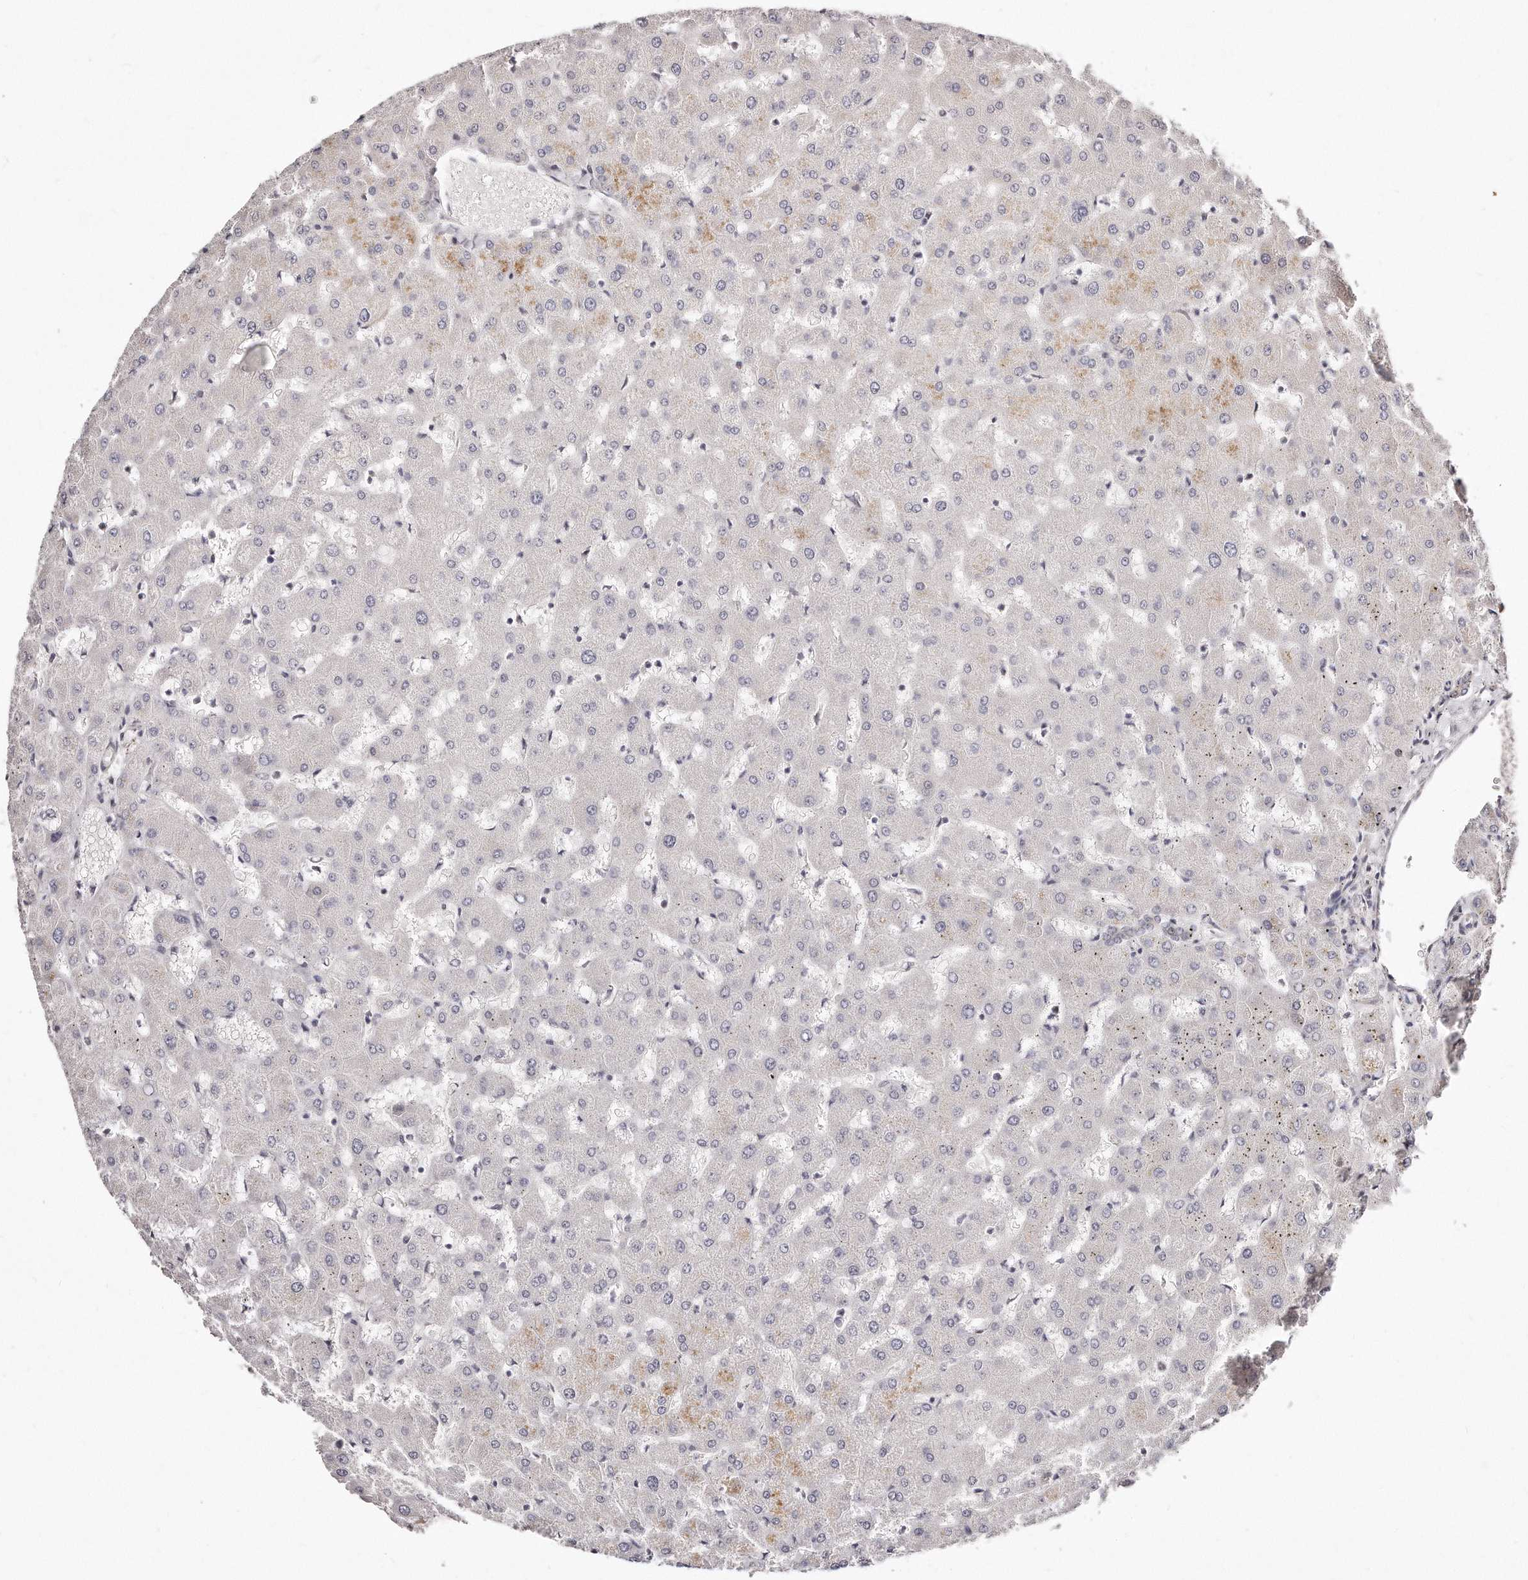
{"staining": {"intensity": "negative", "quantity": "none", "location": "none"}, "tissue": "liver", "cell_type": "Cholangiocytes", "image_type": "normal", "snomed": [{"axis": "morphology", "description": "Normal tissue, NOS"}, {"axis": "topography", "description": "Liver"}], "caption": "IHC of normal liver shows no staining in cholangiocytes.", "gene": "CASZ1", "patient": {"sex": "female", "age": 63}}